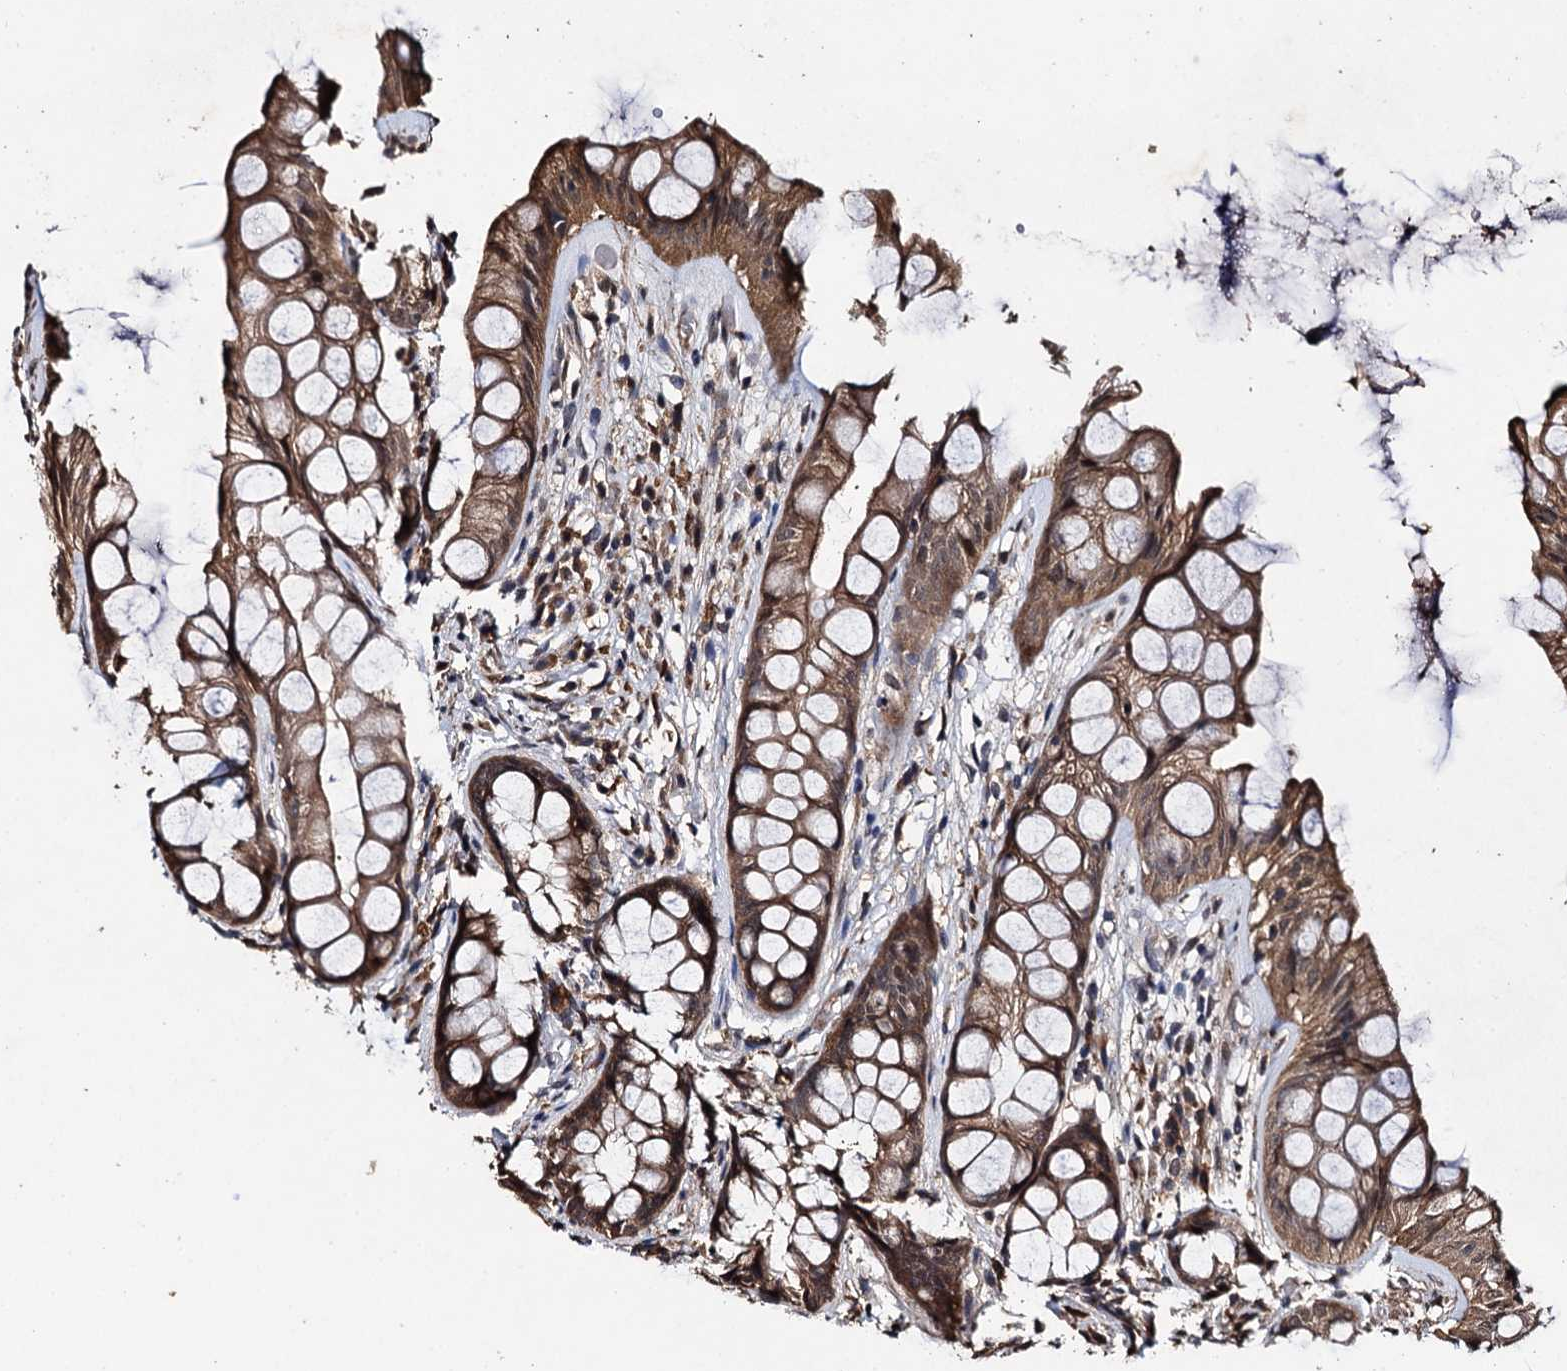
{"staining": {"intensity": "moderate", "quantity": ">75%", "location": "cytoplasmic/membranous"}, "tissue": "rectum", "cell_type": "Glandular cells", "image_type": "normal", "snomed": [{"axis": "morphology", "description": "Normal tissue, NOS"}, {"axis": "topography", "description": "Rectum"}], "caption": "Protein staining demonstrates moderate cytoplasmic/membranous positivity in approximately >75% of glandular cells in benign rectum.", "gene": "SLC46A3", "patient": {"sex": "male", "age": 74}}